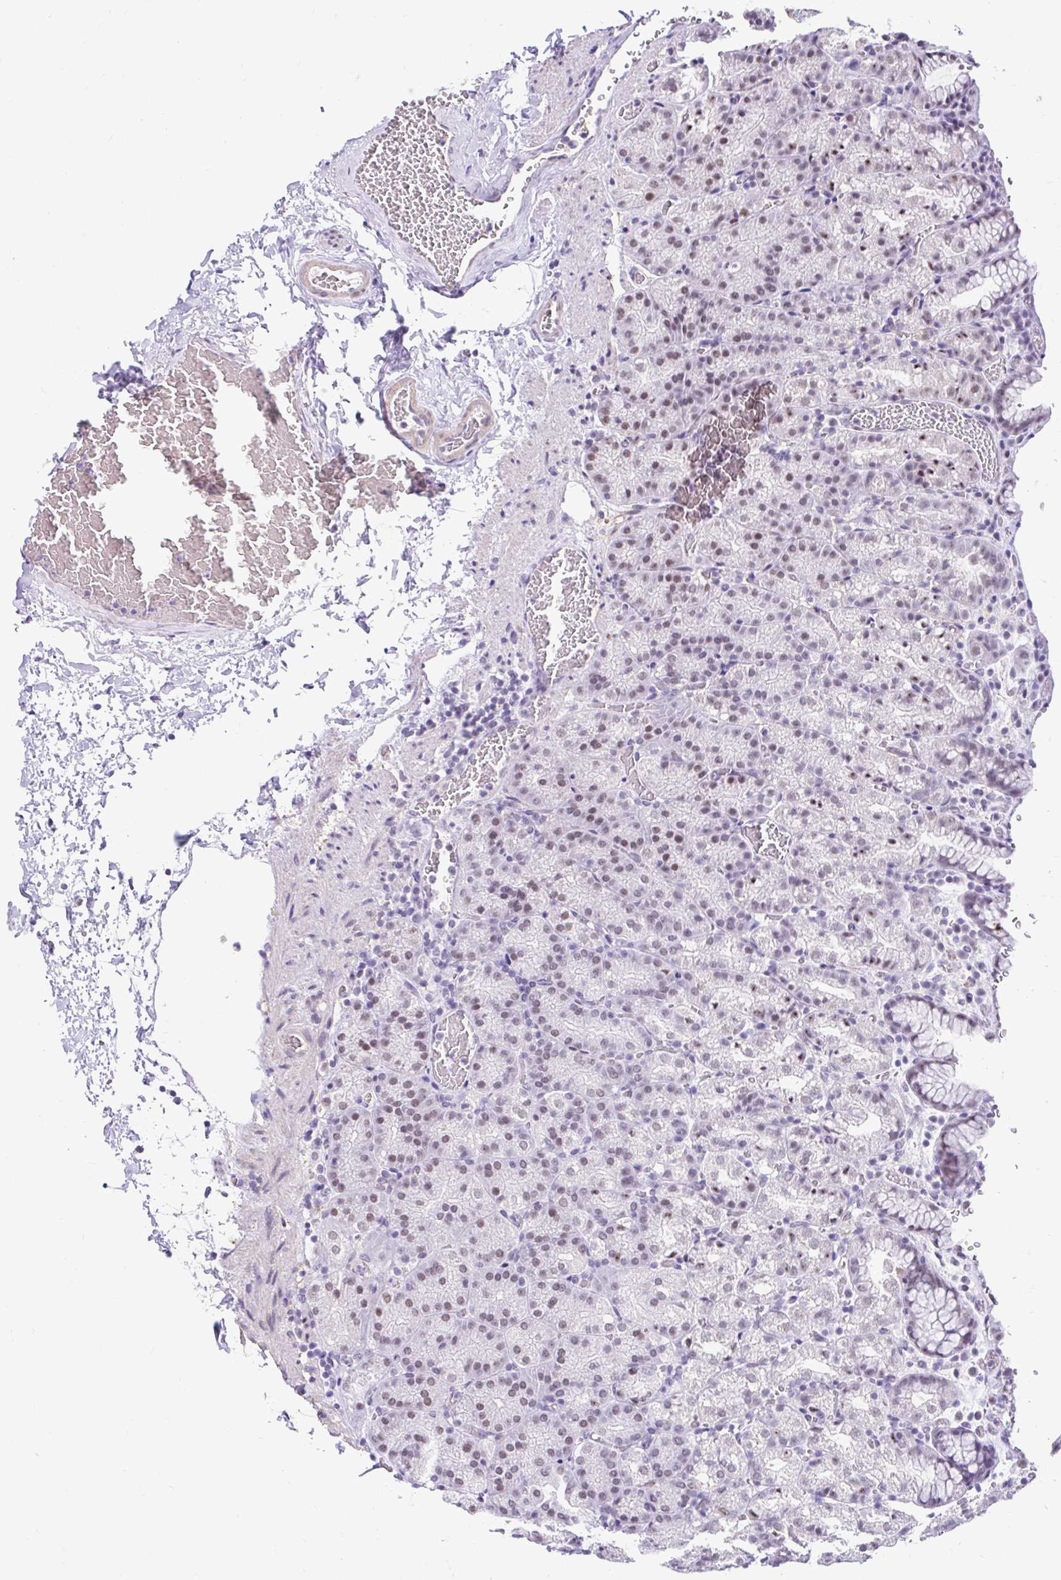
{"staining": {"intensity": "weak", "quantity": "25%-75%", "location": "nuclear"}, "tissue": "stomach", "cell_type": "Glandular cells", "image_type": "normal", "snomed": [{"axis": "morphology", "description": "Normal tissue, NOS"}, {"axis": "topography", "description": "Stomach, upper"}], "caption": "Glandular cells reveal low levels of weak nuclear expression in approximately 25%-75% of cells in unremarkable stomach.", "gene": "DCAF17", "patient": {"sex": "female", "age": 81}}